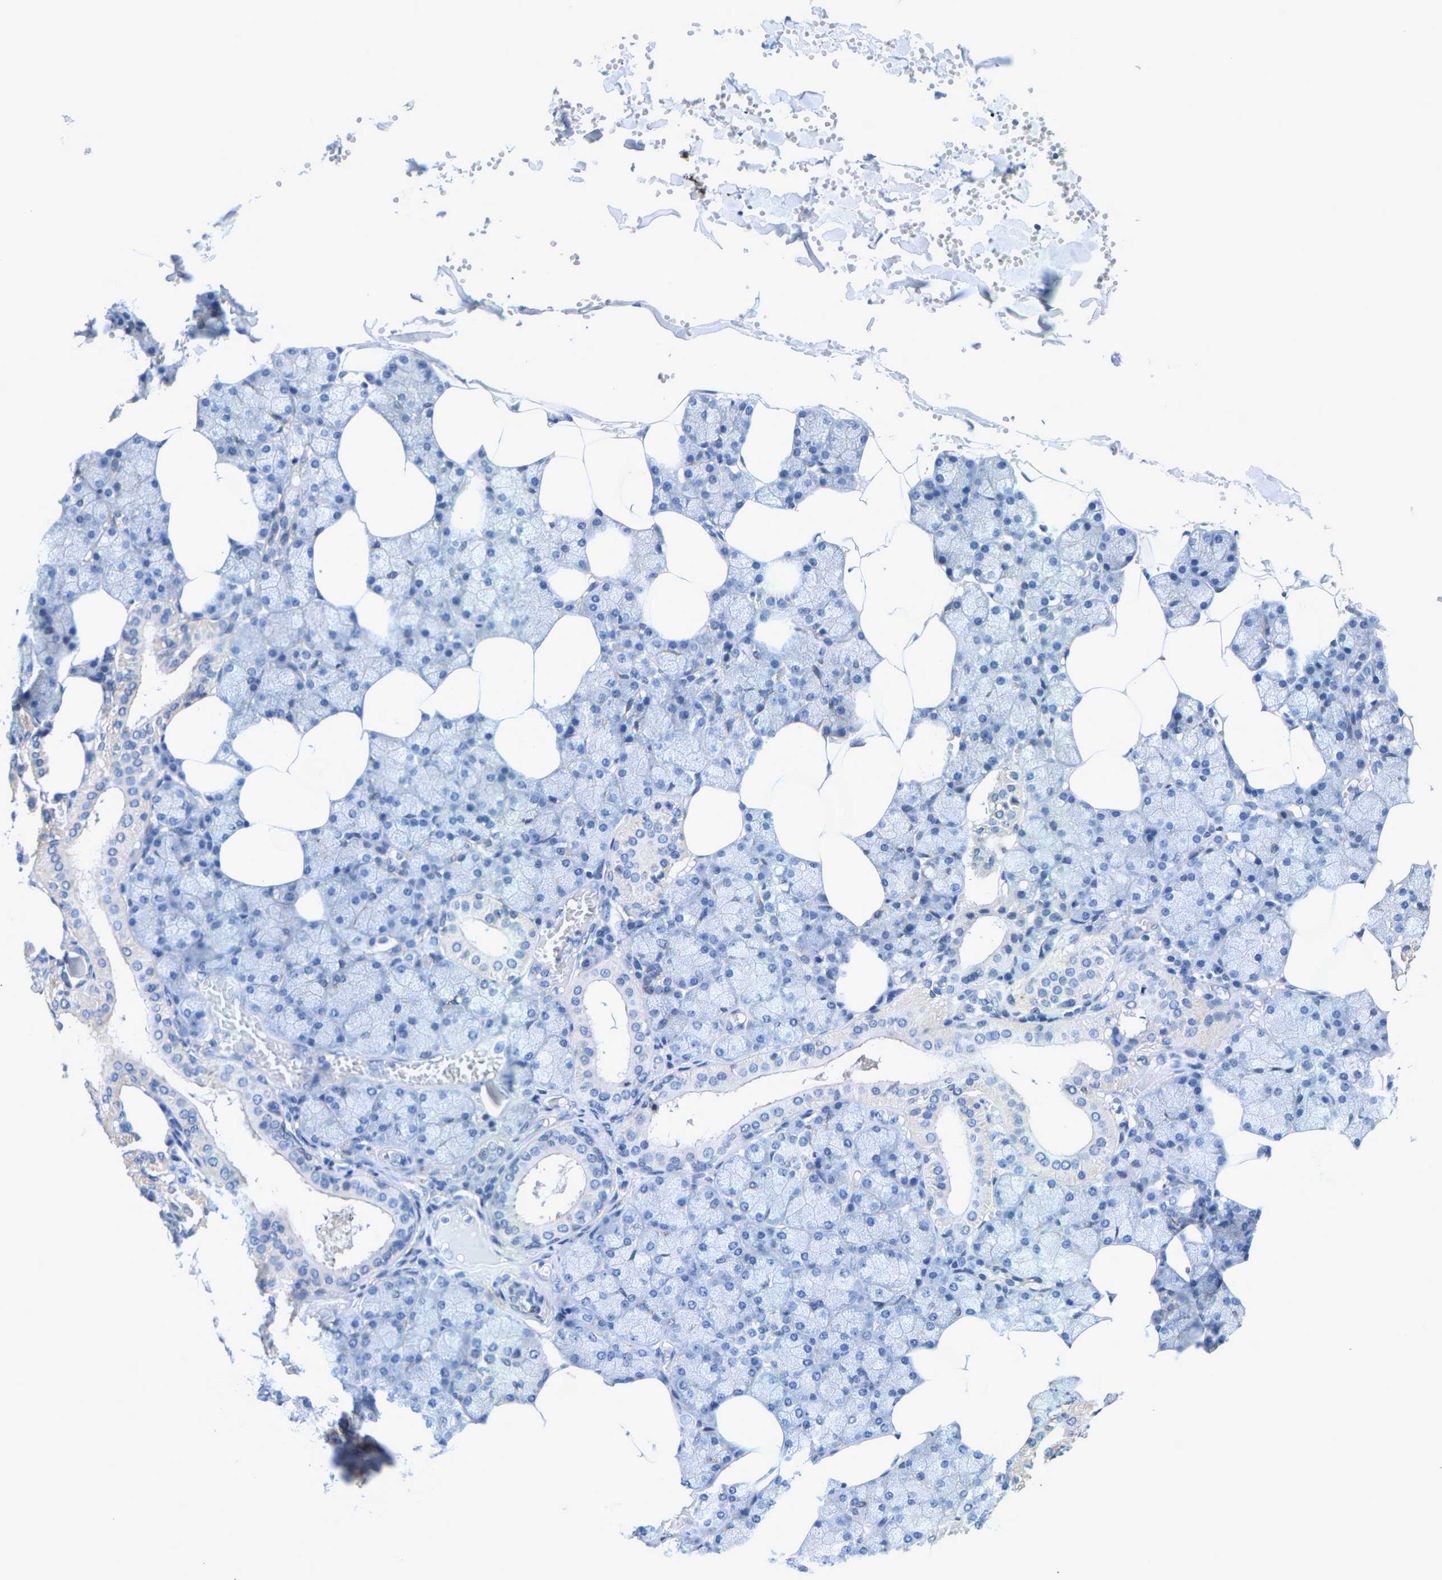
{"staining": {"intensity": "negative", "quantity": "none", "location": "none"}, "tissue": "salivary gland", "cell_type": "Glandular cells", "image_type": "normal", "snomed": [{"axis": "morphology", "description": "Normal tissue, NOS"}, {"axis": "topography", "description": "Salivary gland"}], "caption": "The micrograph exhibits no staining of glandular cells in benign salivary gland.", "gene": "DSCAM", "patient": {"sex": "male", "age": 62}}